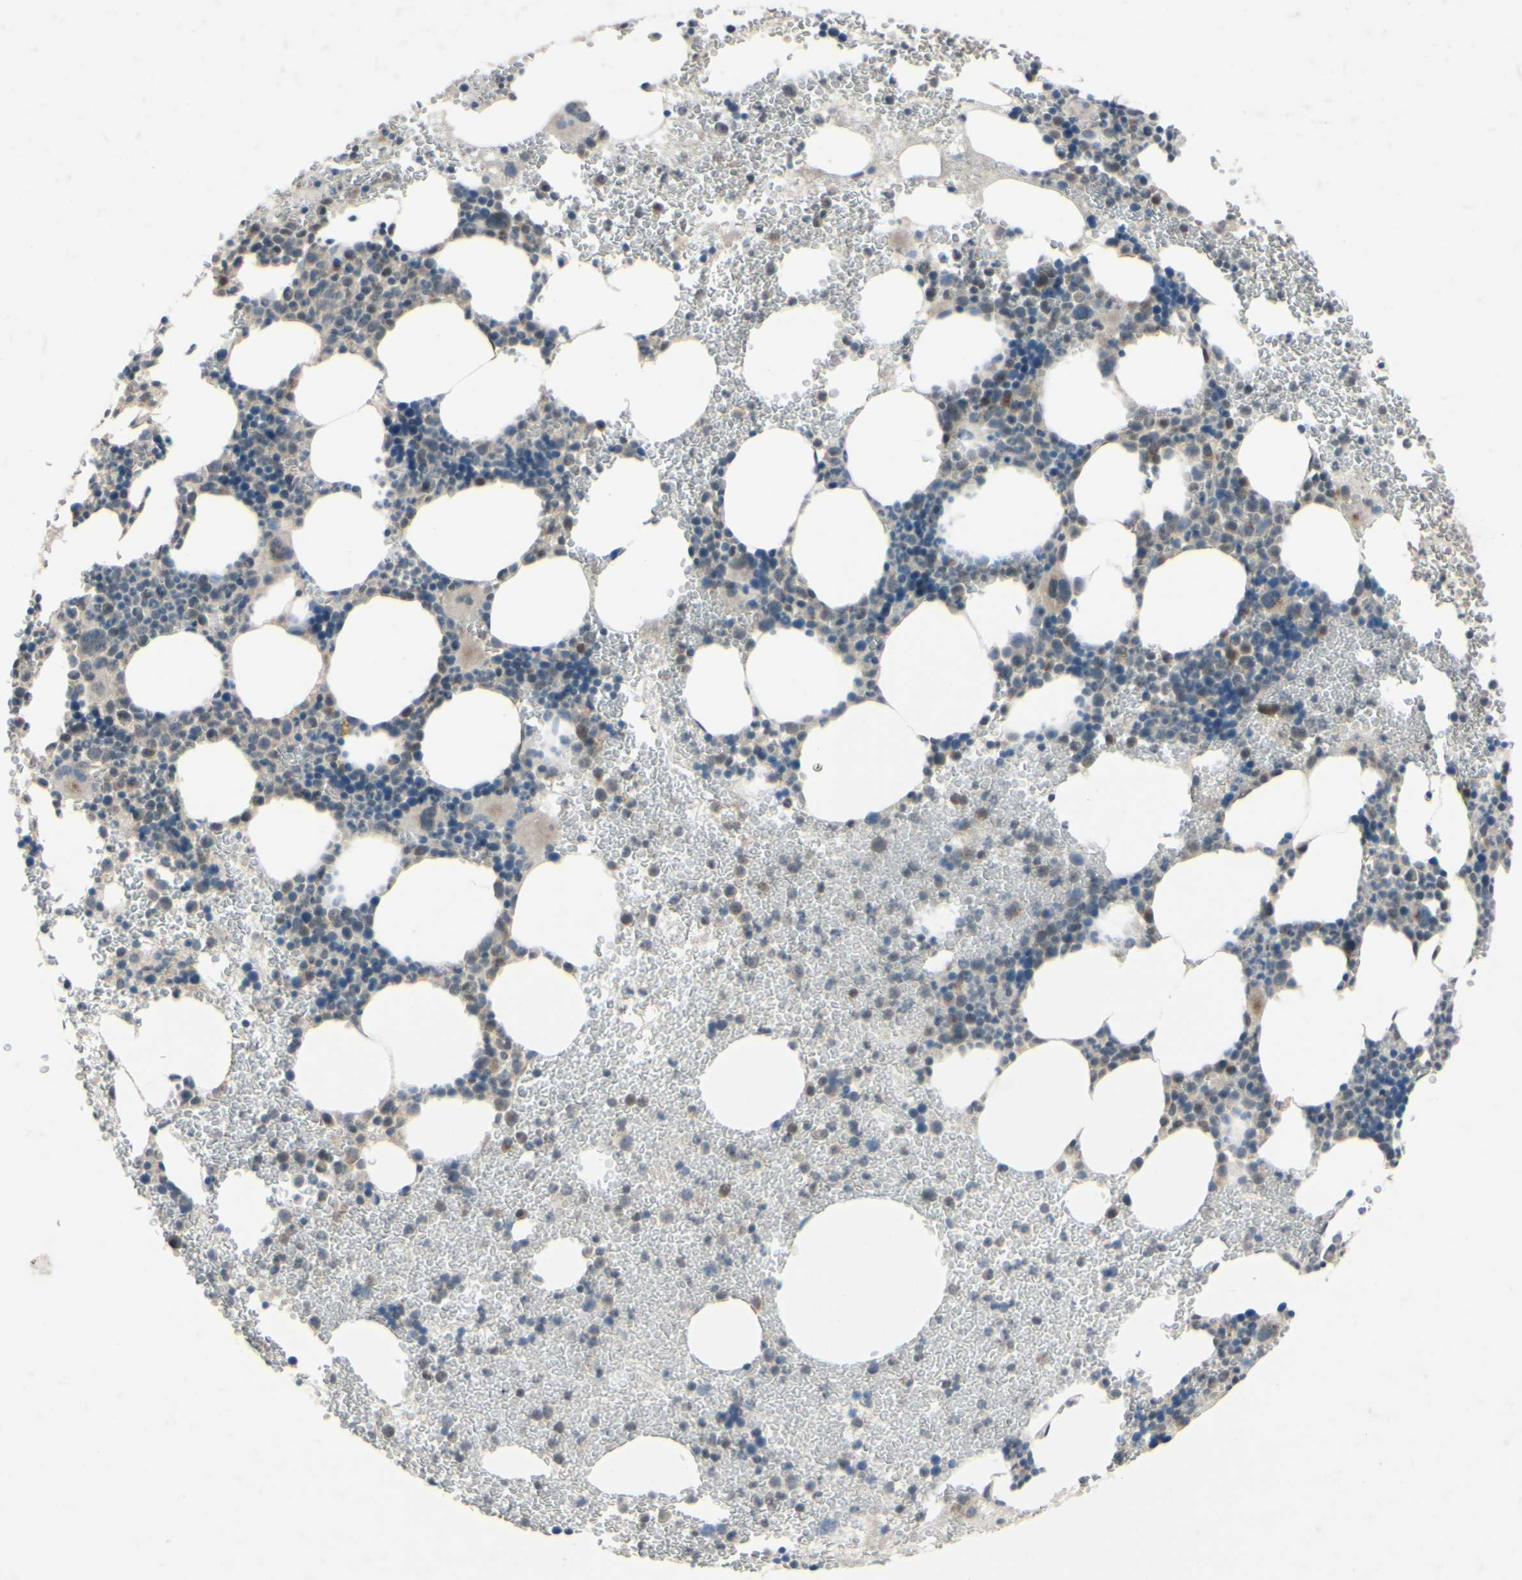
{"staining": {"intensity": "moderate", "quantity": "<25%", "location": "cytoplasmic/membranous"}, "tissue": "bone marrow", "cell_type": "Hematopoietic cells", "image_type": "normal", "snomed": [{"axis": "morphology", "description": "Normal tissue, NOS"}, {"axis": "morphology", "description": "Inflammation, NOS"}, {"axis": "topography", "description": "Bone marrow"}], "caption": "A high-resolution histopathology image shows immunohistochemistry staining of normal bone marrow, which shows moderate cytoplasmic/membranous staining in approximately <25% of hematopoietic cells. (IHC, brightfield microscopy, high magnification).", "gene": "CDCP1", "patient": {"sex": "female", "age": 76}}